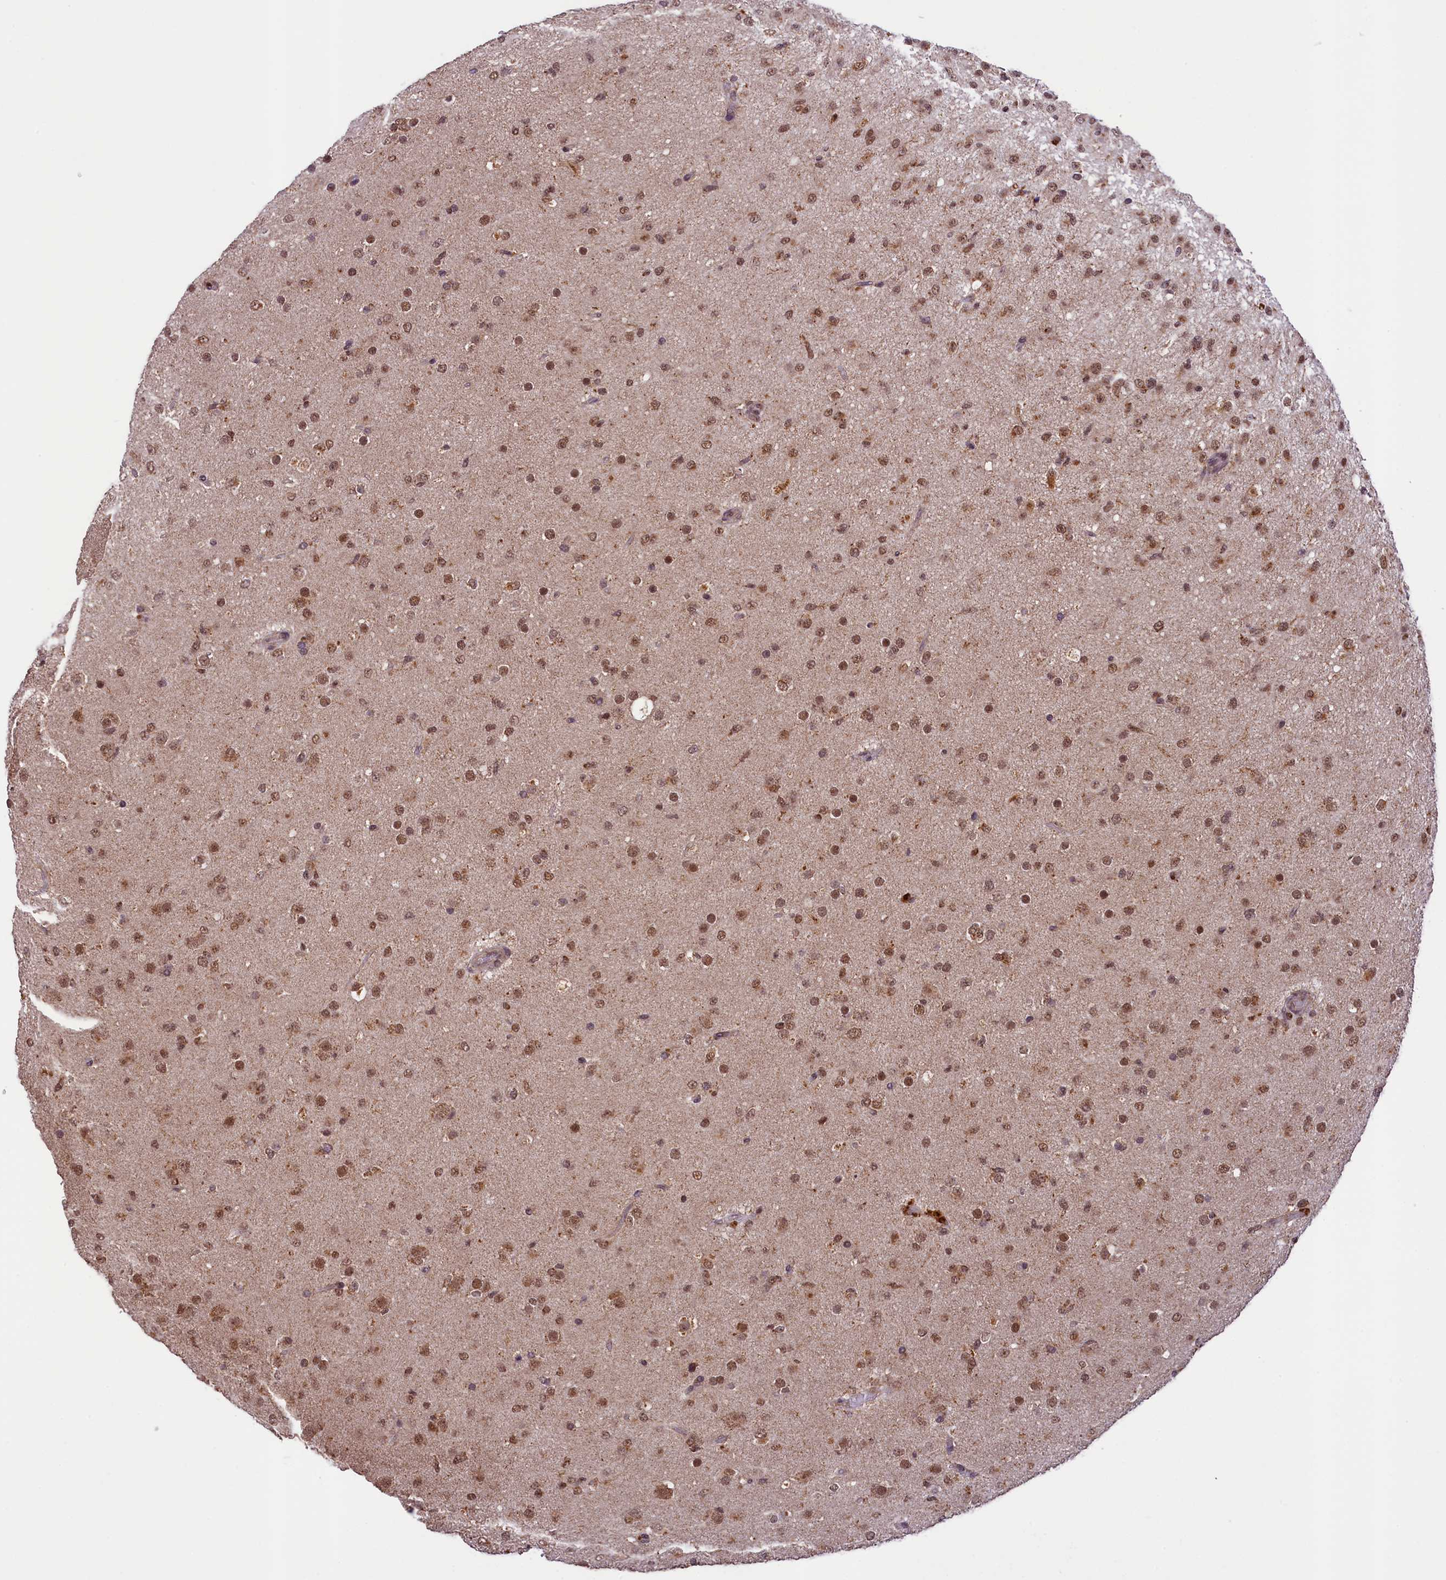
{"staining": {"intensity": "moderate", "quantity": ">75%", "location": "nuclear"}, "tissue": "glioma", "cell_type": "Tumor cells", "image_type": "cancer", "snomed": [{"axis": "morphology", "description": "Glioma, malignant, Low grade"}, {"axis": "topography", "description": "Brain"}], "caption": "This histopathology image displays glioma stained with immunohistochemistry to label a protein in brown. The nuclear of tumor cells show moderate positivity for the protein. Nuclei are counter-stained blue.", "gene": "PAF1", "patient": {"sex": "male", "age": 65}}